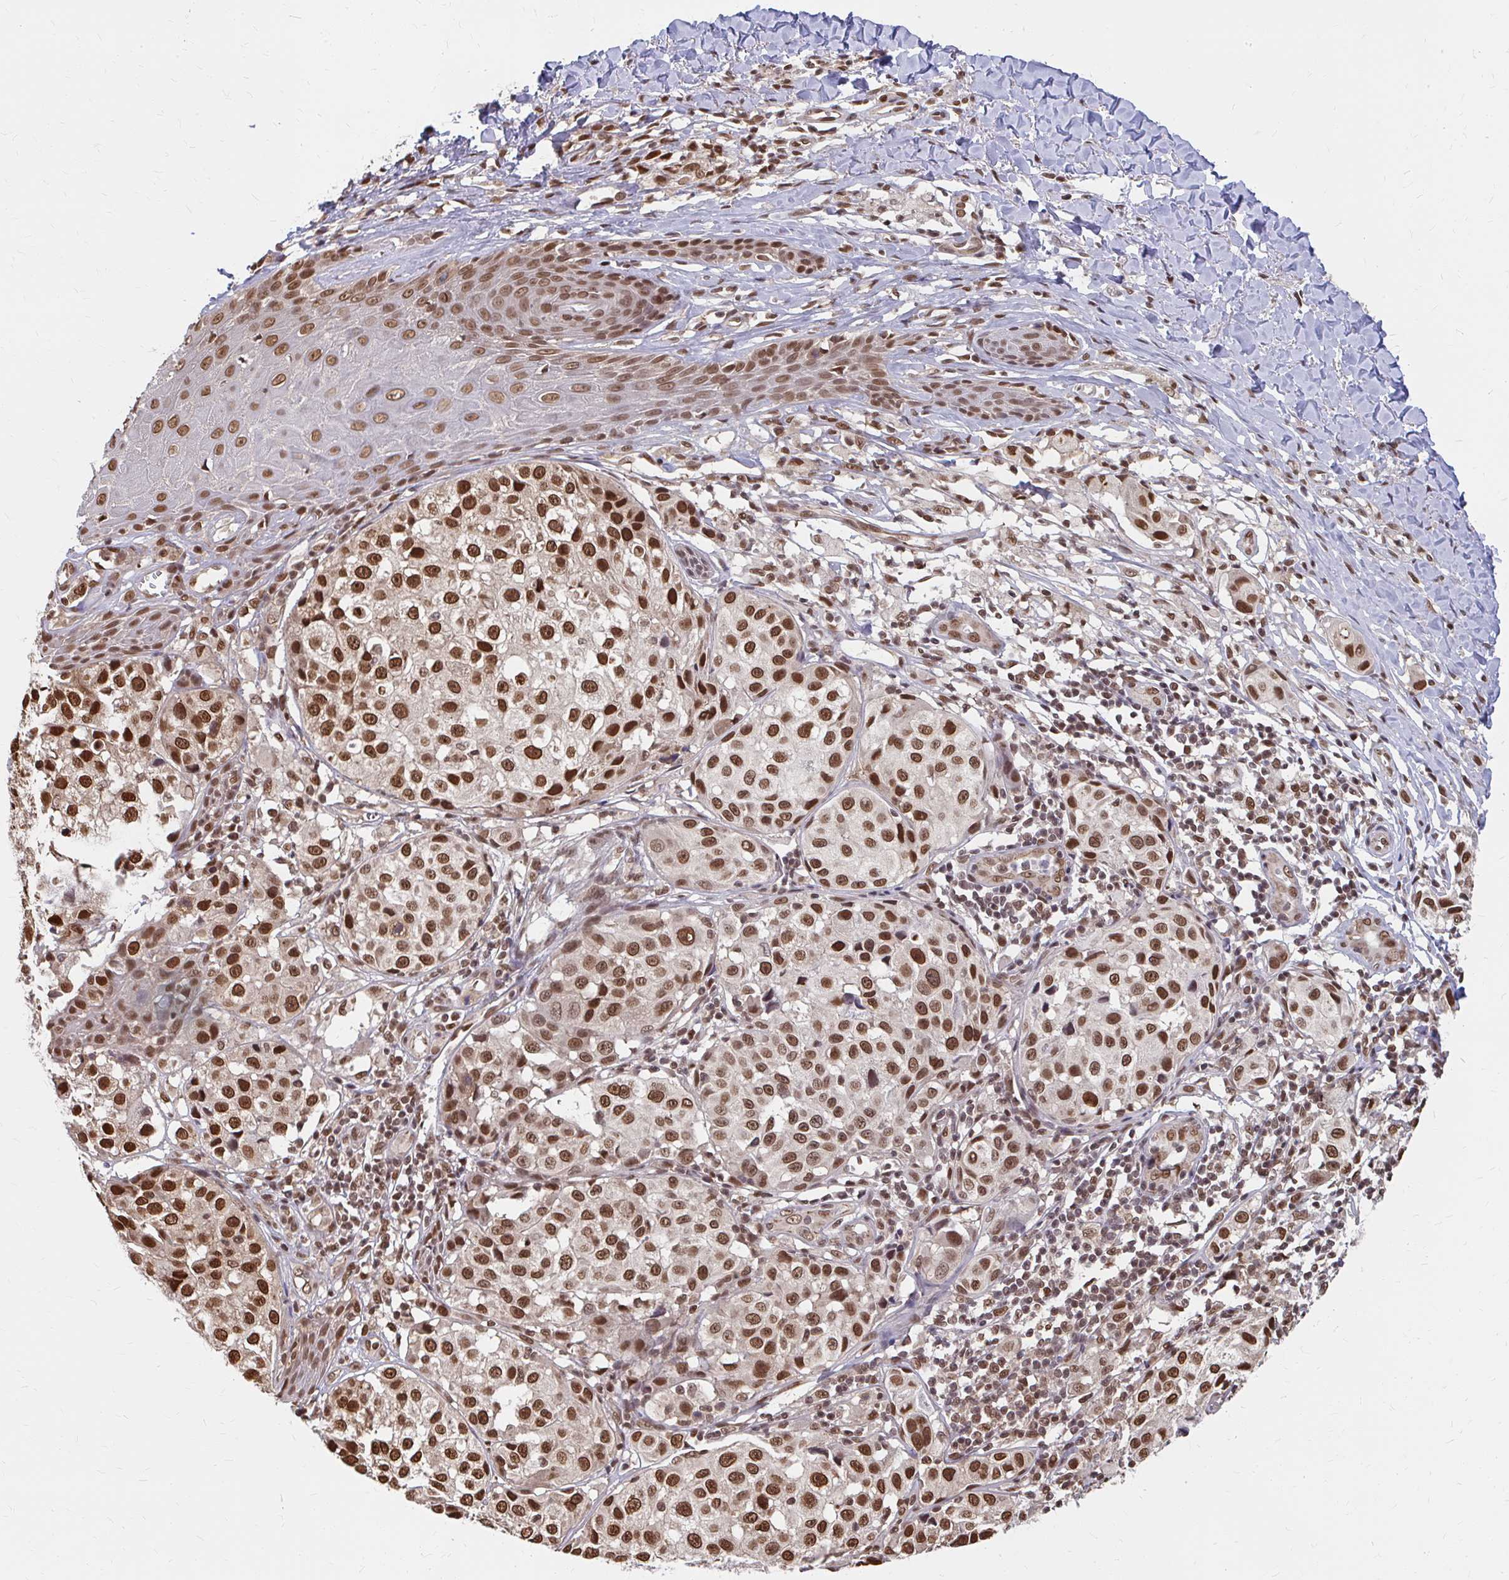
{"staining": {"intensity": "strong", "quantity": ">75%", "location": "nuclear"}, "tissue": "melanoma", "cell_type": "Tumor cells", "image_type": "cancer", "snomed": [{"axis": "morphology", "description": "Malignant melanoma, NOS"}, {"axis": "topography", "description": "Skin"}], "caption": "High-magnification brightfield microscopy of malignant melanoma stained with DAB (3,3'-diaminobenzidine) (brown) and counterstained with hematoxylin (blue). tumor cells exhibit strong nuclear positivity is present in about>75% of cells.", "gene": "XPO1", "patient": {"sex": "male", "age": 39}}